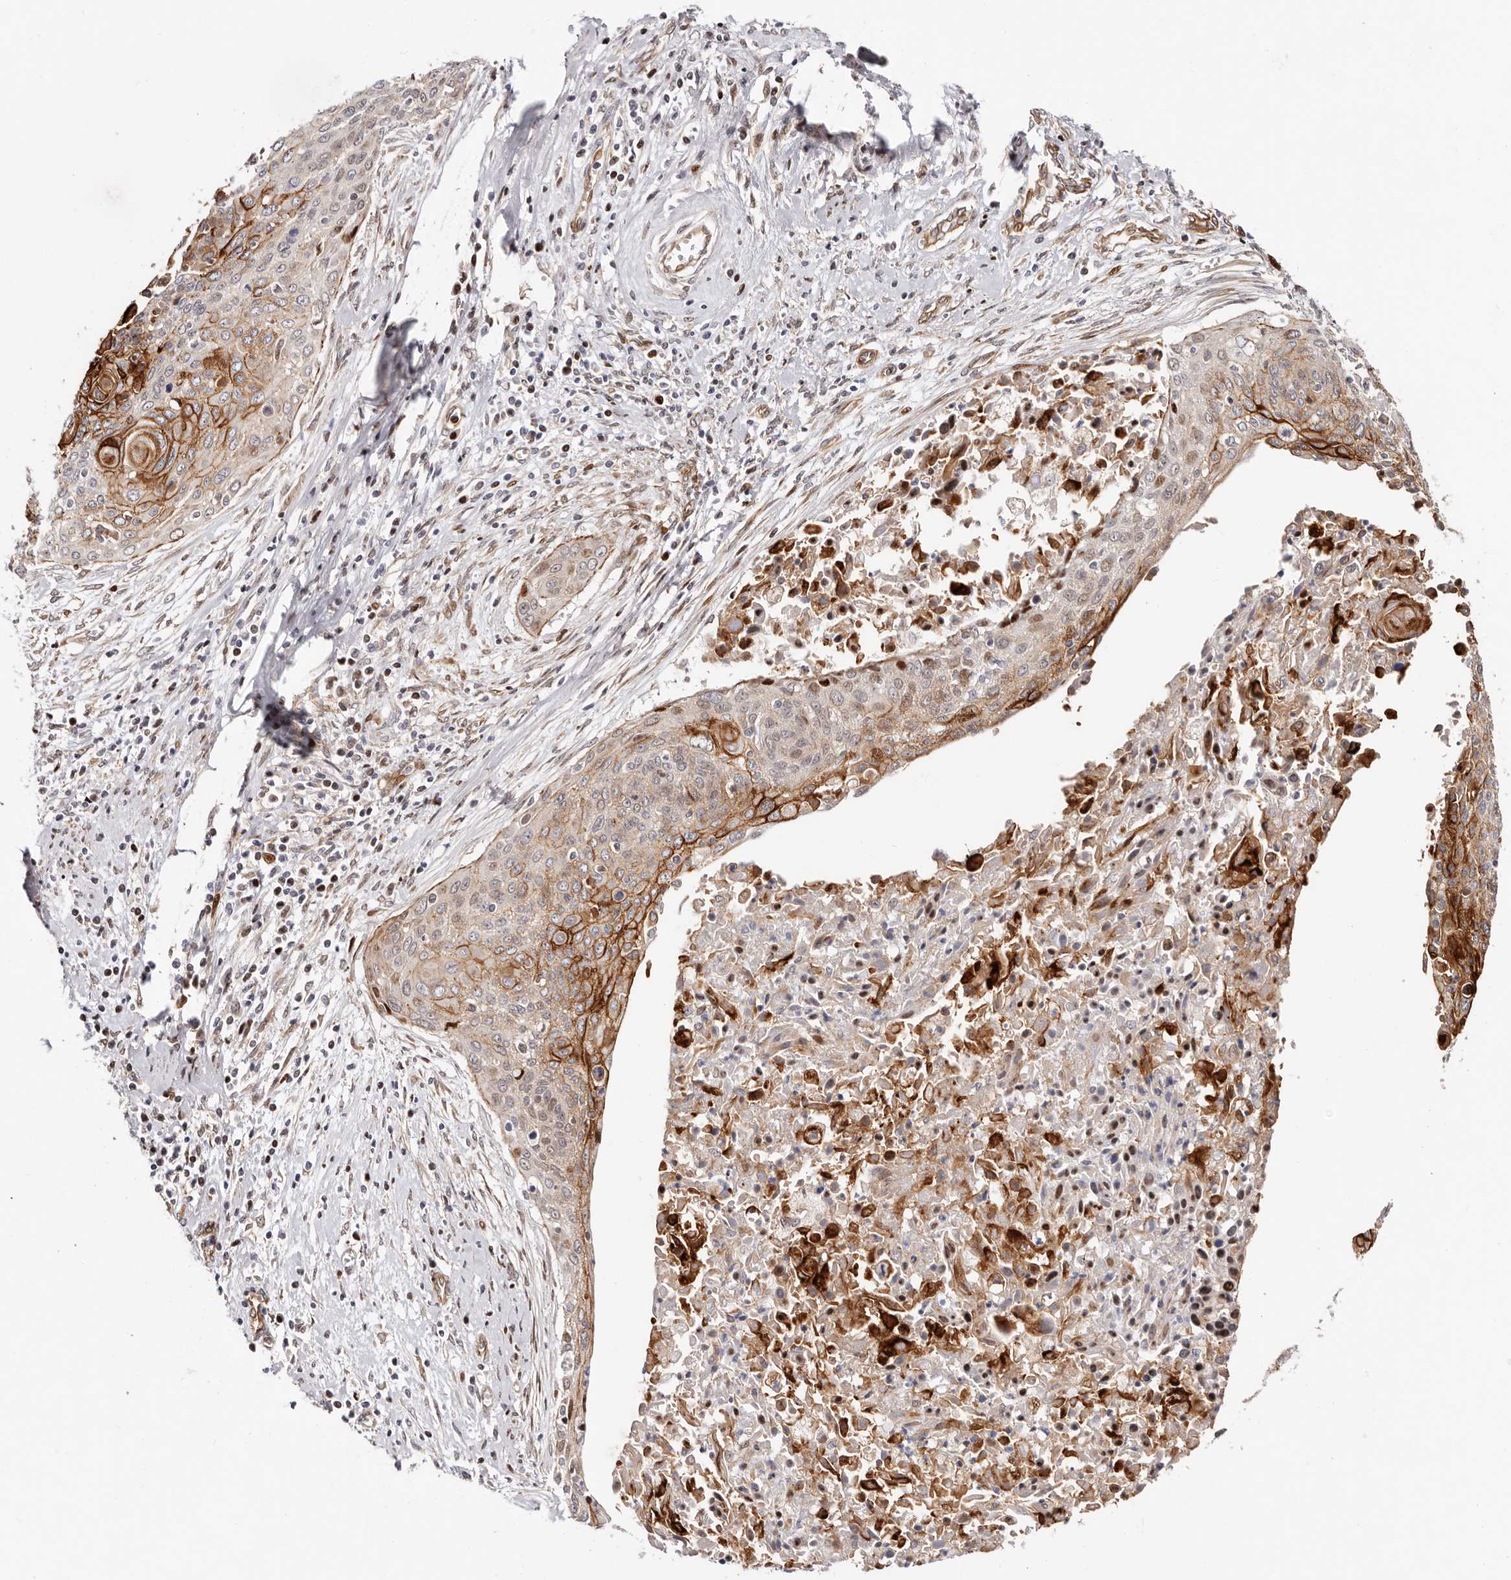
{"staining": {"intensity": "strong", "quantity": "<25%", "location": "cytoplasmic/membranous,nuclear"}, "tissue": "cervical cancer", "cell_type": "Tumor cells", "image_type": "cancer", "snomed": [{"axis": "morphology", "description": "Squamous cell carcinoma, NOS"}, {"axis": "topography", "description": "Cervix"}], "caption": "Cervical cancer (squamous cell carcinoma) tissue reveals strong cytoplasmic/membranous and nuclear positivity in approximately <25% of tumor cells, visualized by immunohistochemistry. Nuclei are stained in blue.", "gene": "EPHX3", "patient": {"sex": "female", "age": 55}}